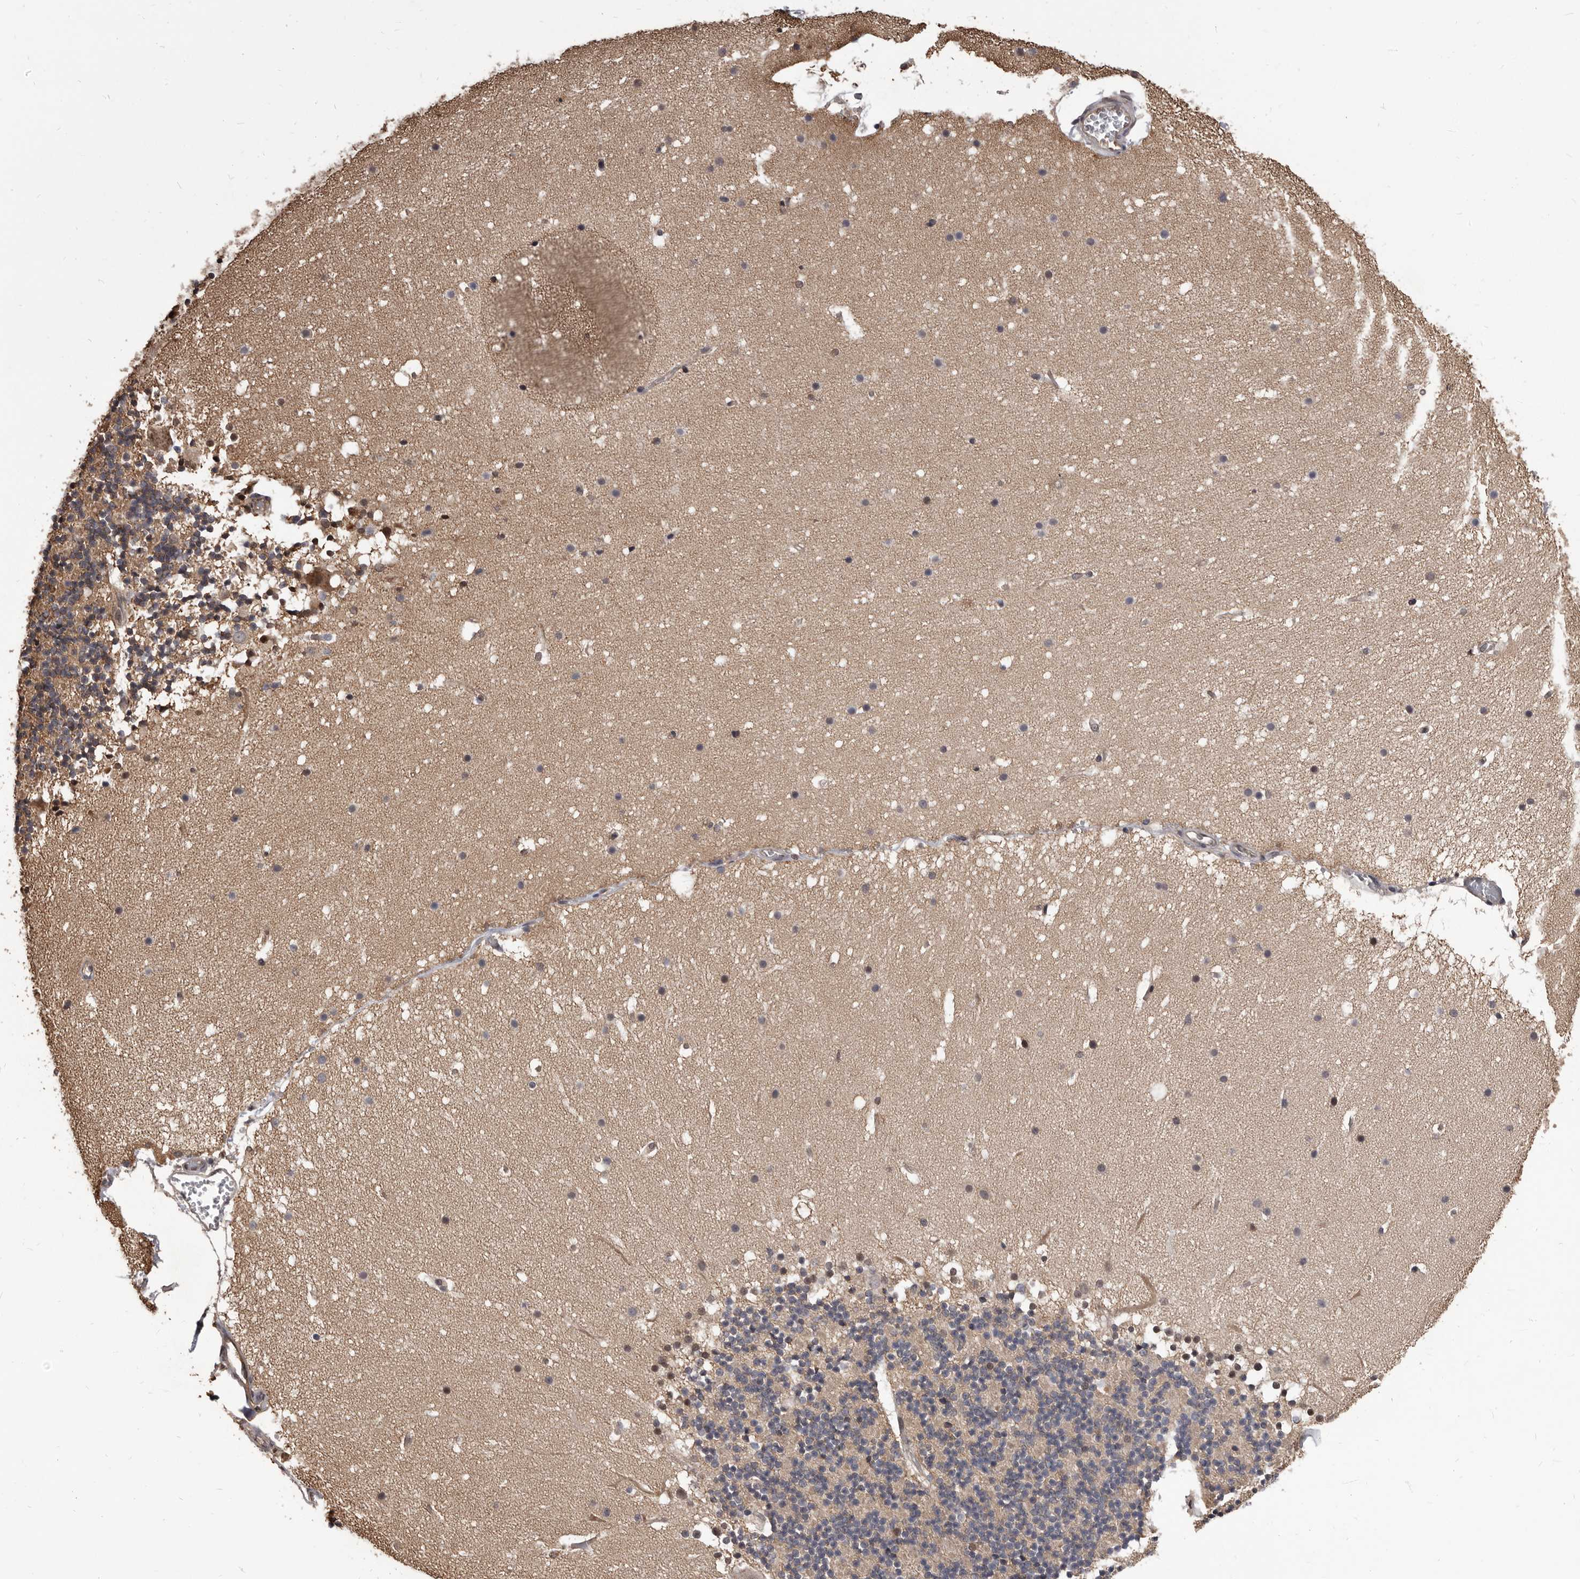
{"staining": {"intensity": "weak", "quantity": ">75%", "location": "cytoplasmic/membranous"}, "tissue": "cerebellum", "cell_type": "Cells in granular layer", "image_type": "normal", "snomed": [{"axis": "morphology", "description": "Normal tissue, NOS"}, {"axis": "topography", "description": "Cerebellum"}], "caption": "High-power microscopy captured an IHC histopathology image of normal cerebellum, revealing weak cytoplasmic/membranous staining in approximately >75% of cells in granular layer.", "gene": "ADAMTS20", "patient": {"sex": "male", "age": 57}}